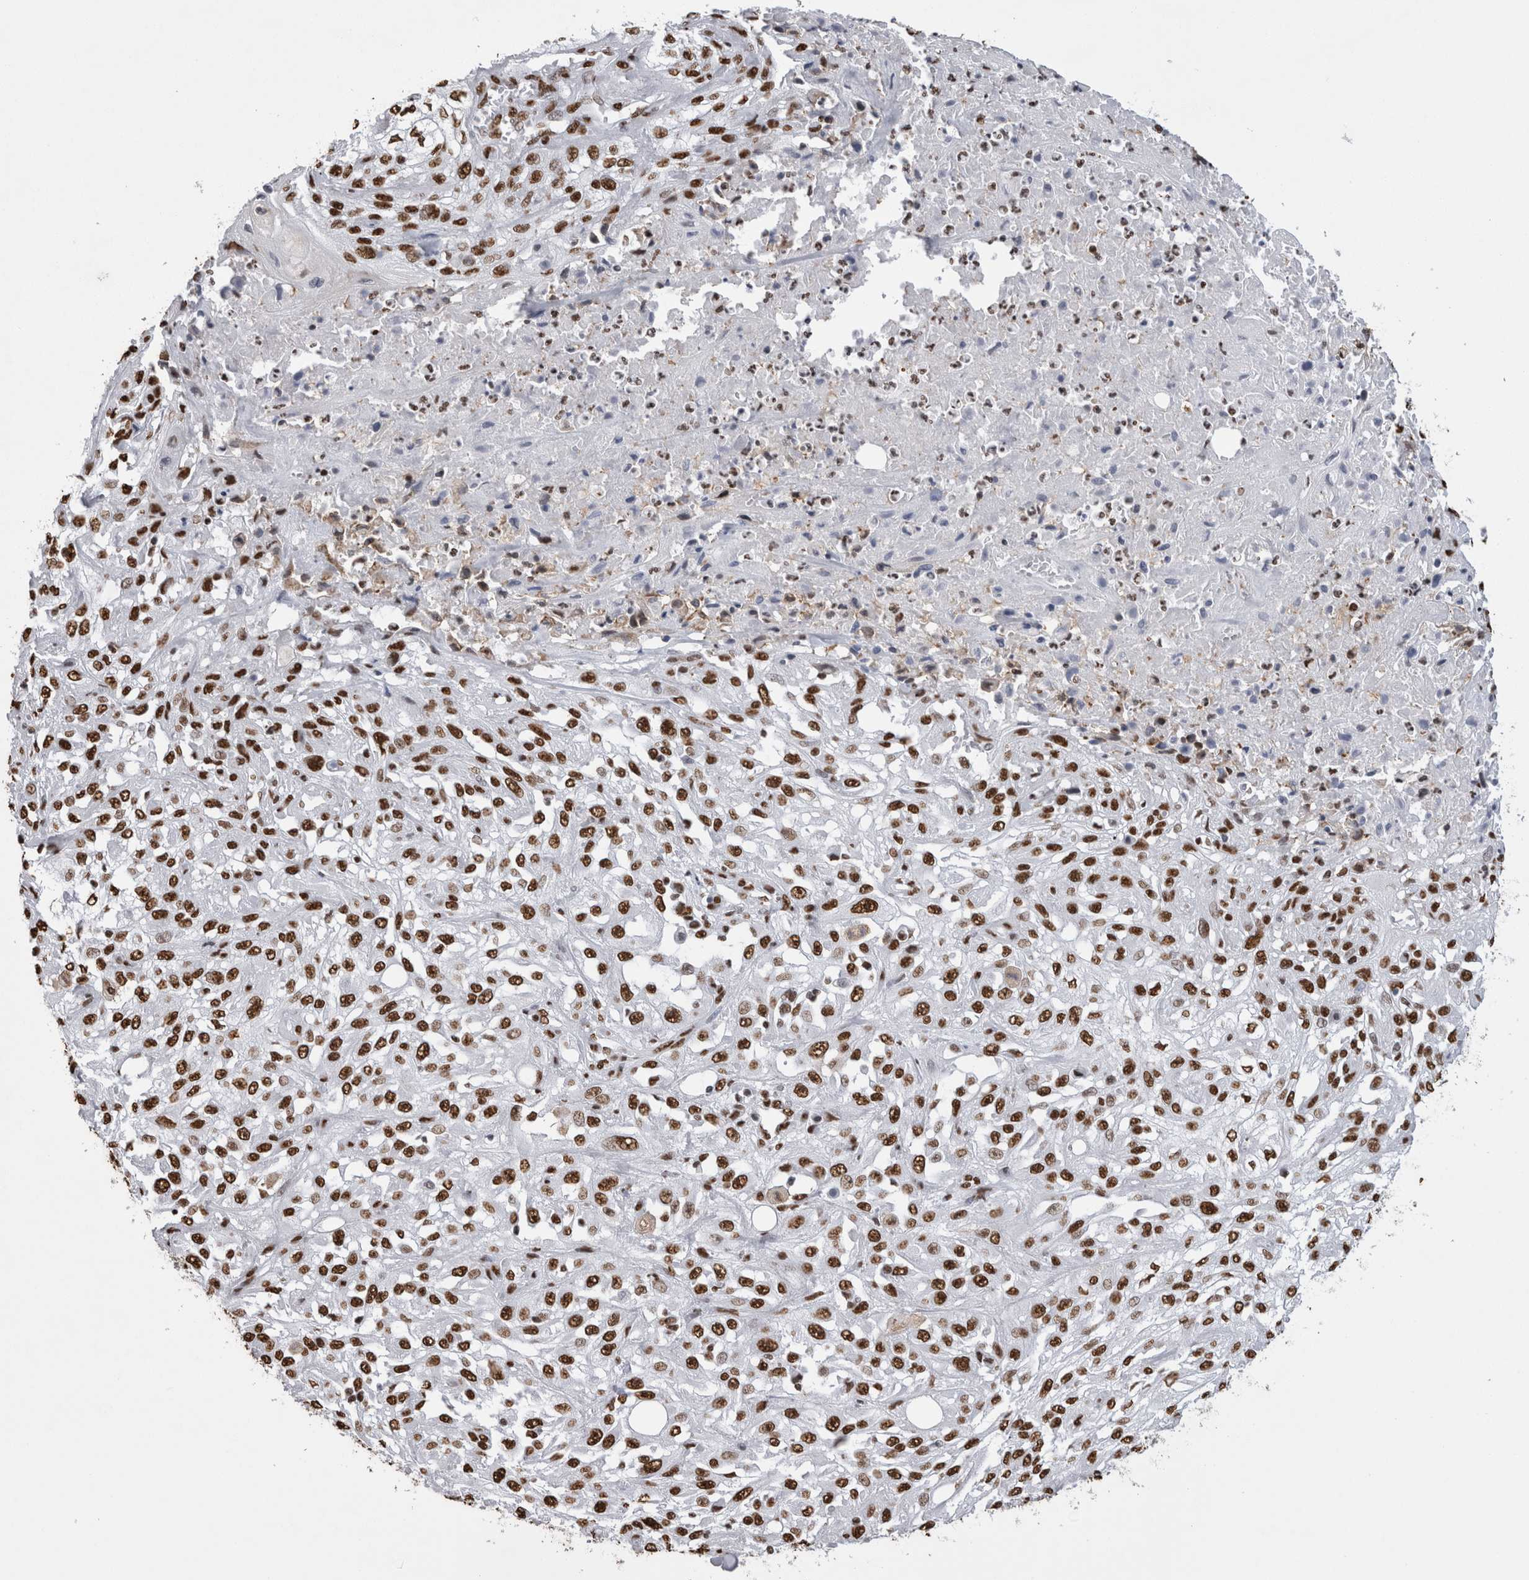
{"staining": {"intensity": "strong", "quantity": ">75%", "location": "nuclear"}, "tissue": "skin cancer", "cell_type": "Tumor cells", "image_type": "cancer", "snomed": [{"axis": "morphology", "description": "Squamous cell carcinoma, NOS"}, {"axis": "morphology", "description": "Squamous cell carcinoma, metastatic, NOS"}, {"axis": "topography", "description": "Skin"}, {"axis": "topography", "description": "Lymph node"}], "caption": "Brown immunohistochemical staining in skin cancer (metastatic squamous cell carcinoma) shows strong nuclear staining in about >75% of tumor cells.", "gene": "ALPK3", "patient": {"sex": "male", "age": 75}}